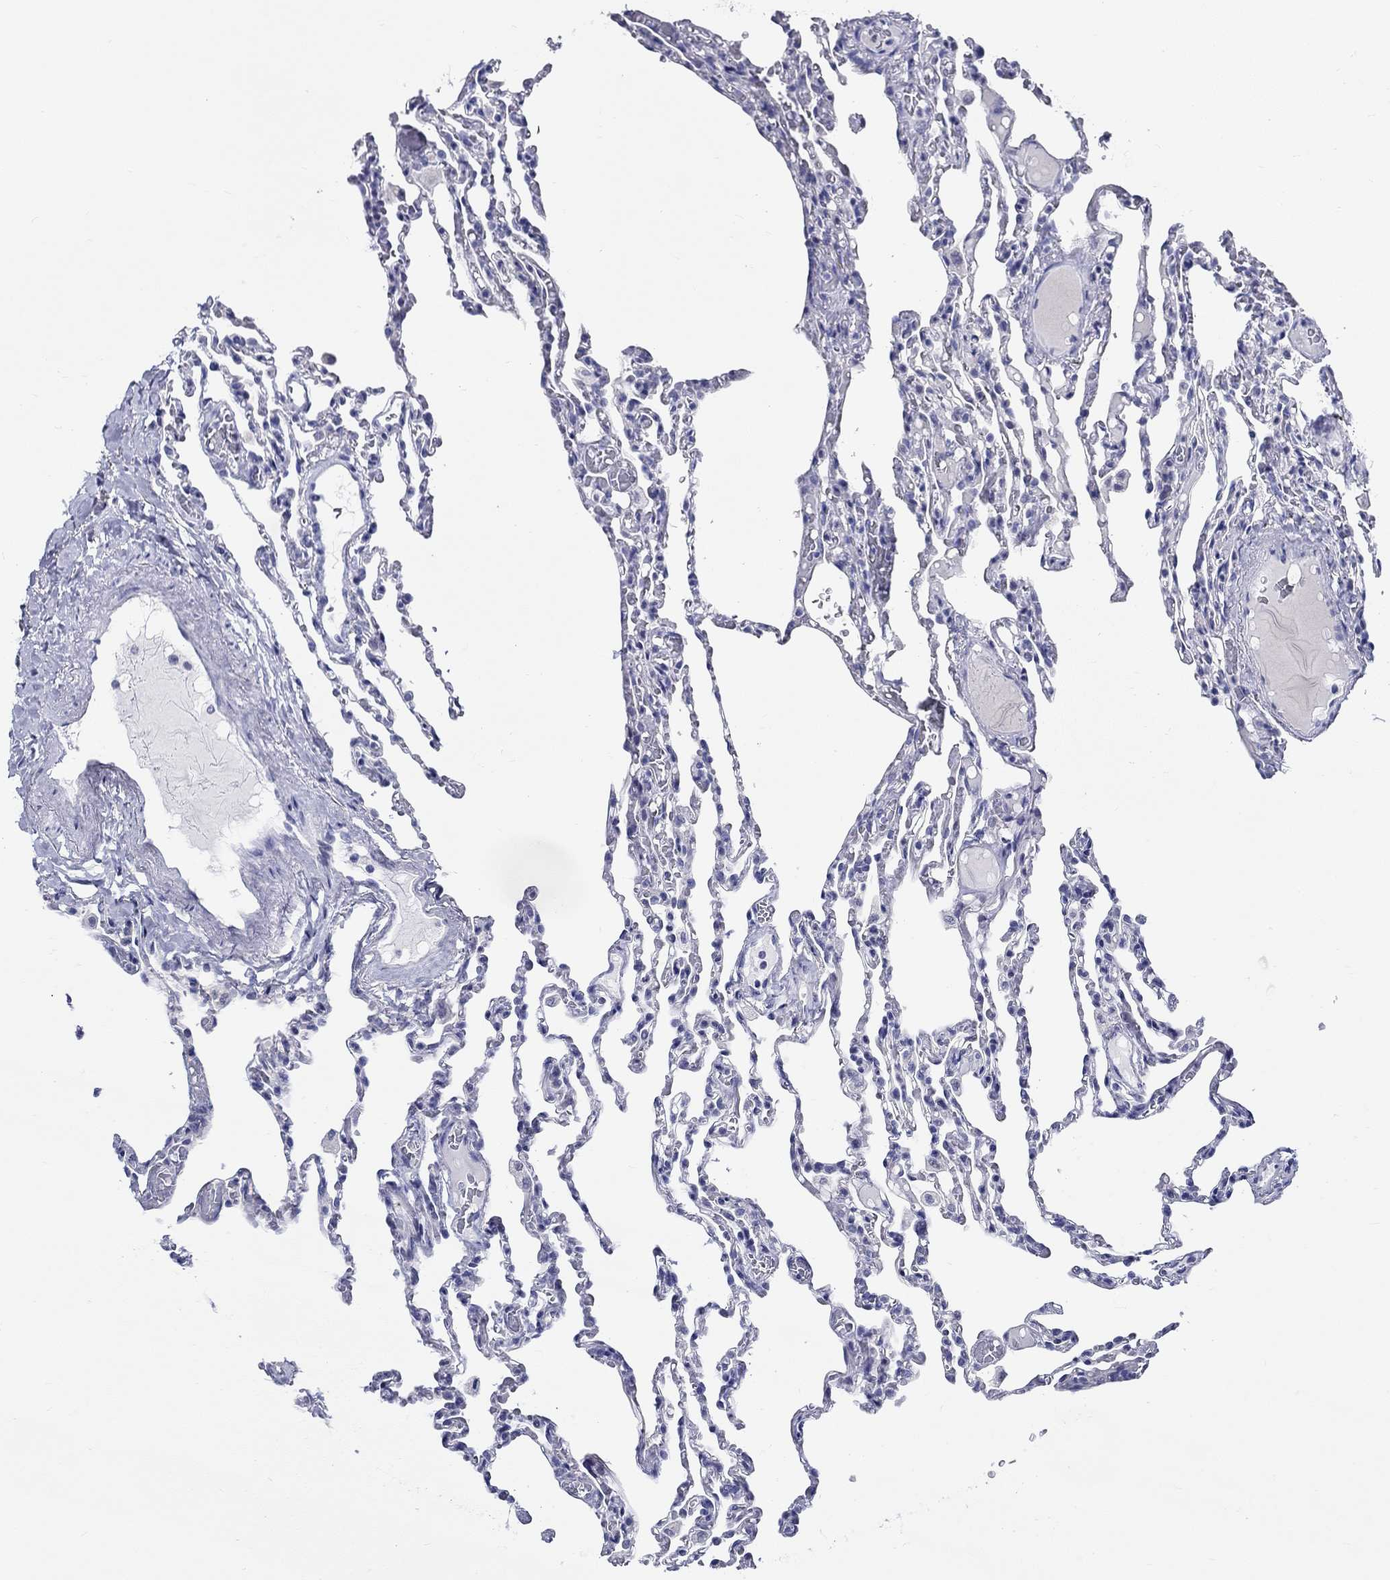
{"staining": {"intensity": "negative", "quantity": "none", "location": "none"}, "tissue": "lung", "cell_type": "Alveolar cells", "image_type": "normal", "snomed": [{"axis": "morphology", "description": "Normal tissue, NOS"}, {"axis": "topography", "description": "Lung"}], "caption": "A high-resolution photomicrograph shows IHC staining of unremarkable lung, which demonstrates no significant positivity in alveolar cells. Nuclei are stained in blue.", "gene": "CRYGS", "patient": {"sex": "female", "age": 43}}